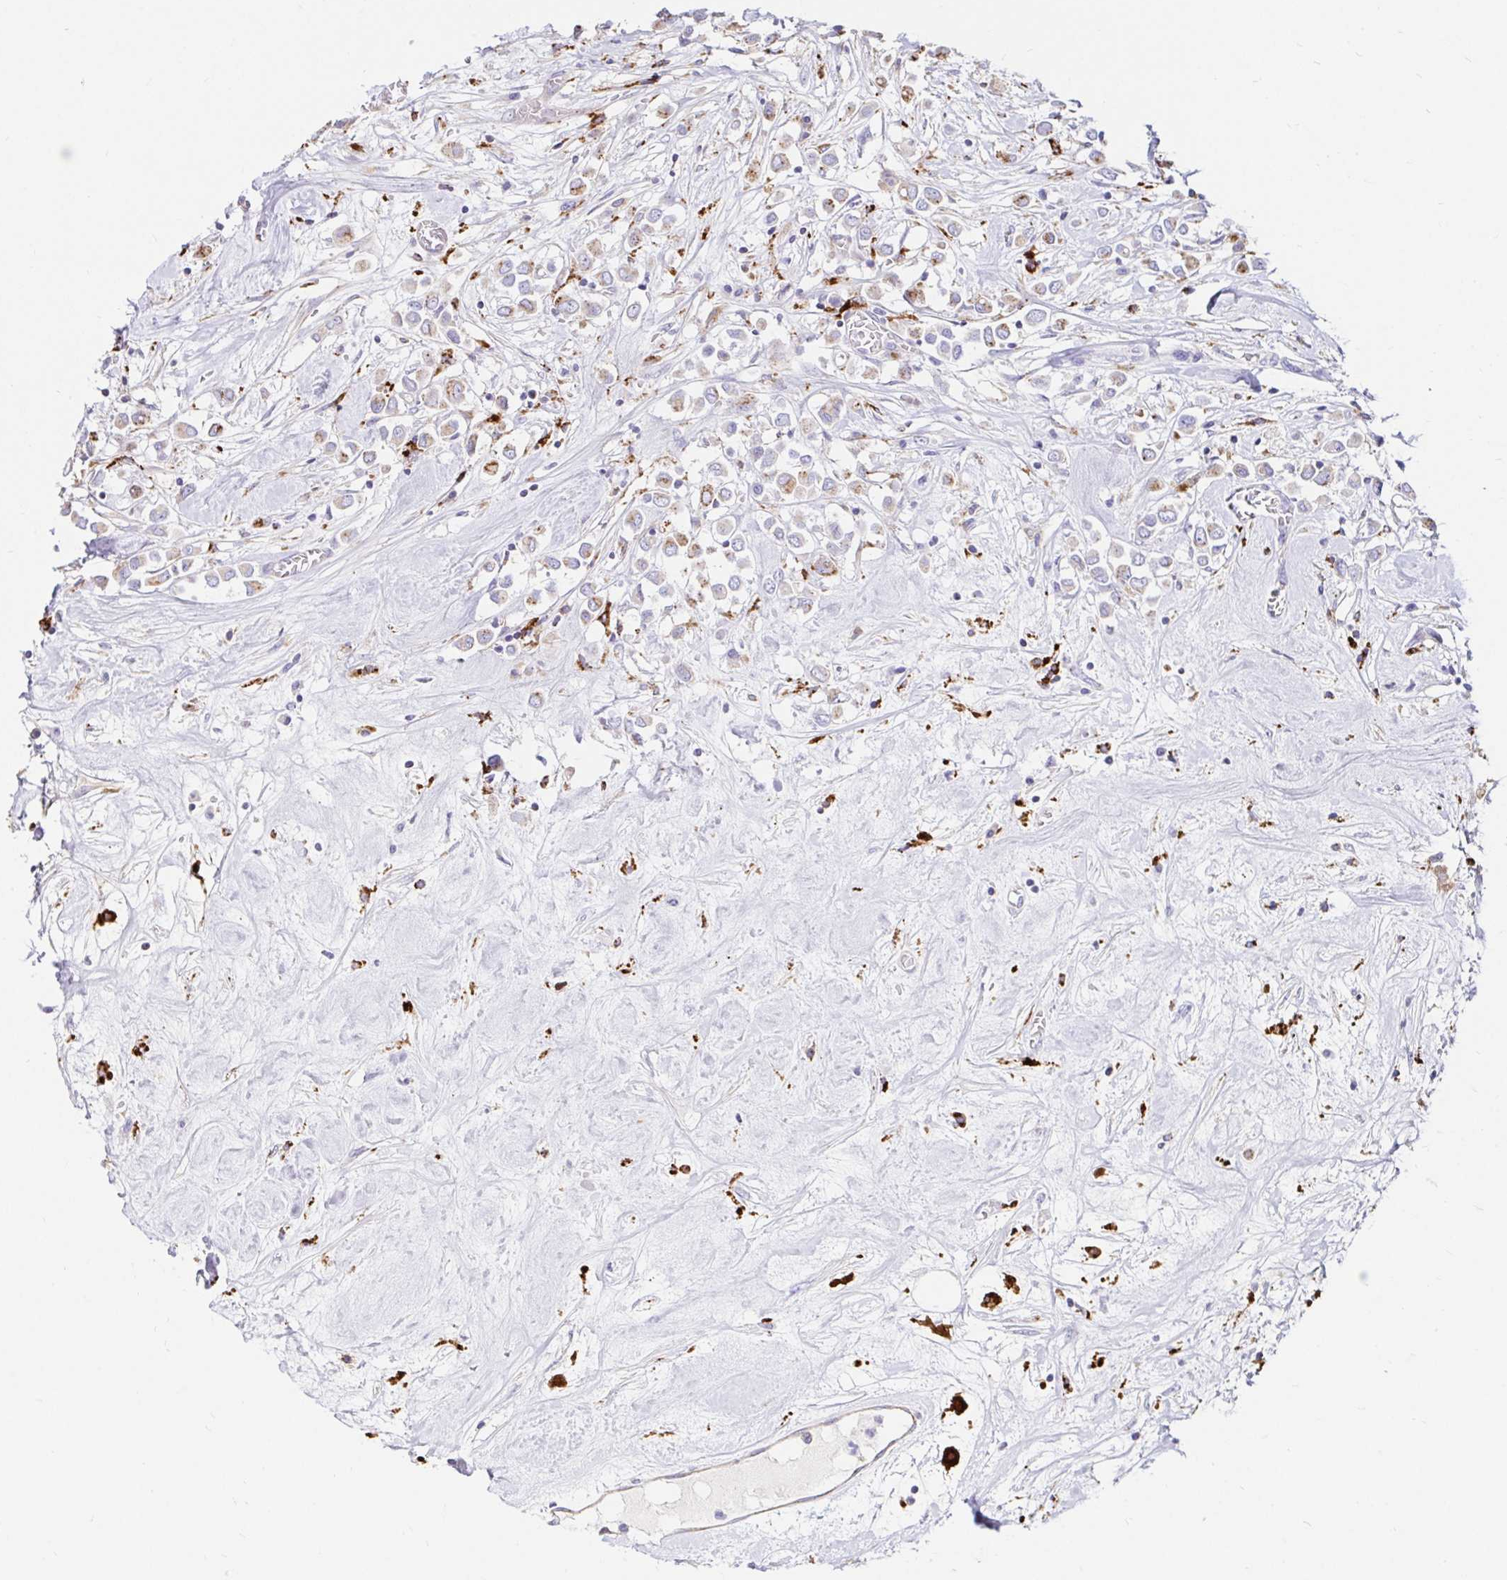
{"staining": {"intensity": "weak", "quantity": "<25%", "location": "cytoplasmic/membranous"}, "tissue": "breast cancer", "cell_type": "Tumor cells", "image_type": "cancer", "snomed": [{"axis": "morphology", "description": "Duct carcinoma"}, {"axis": "topography", "description": "Breast"}], "caption": "Immunohistochemistry of intraductal carcinoma (breast) shows no staining in tumor cells.", "gene": "FUCA1", "patient": {"sex": "female", "age": 61}}